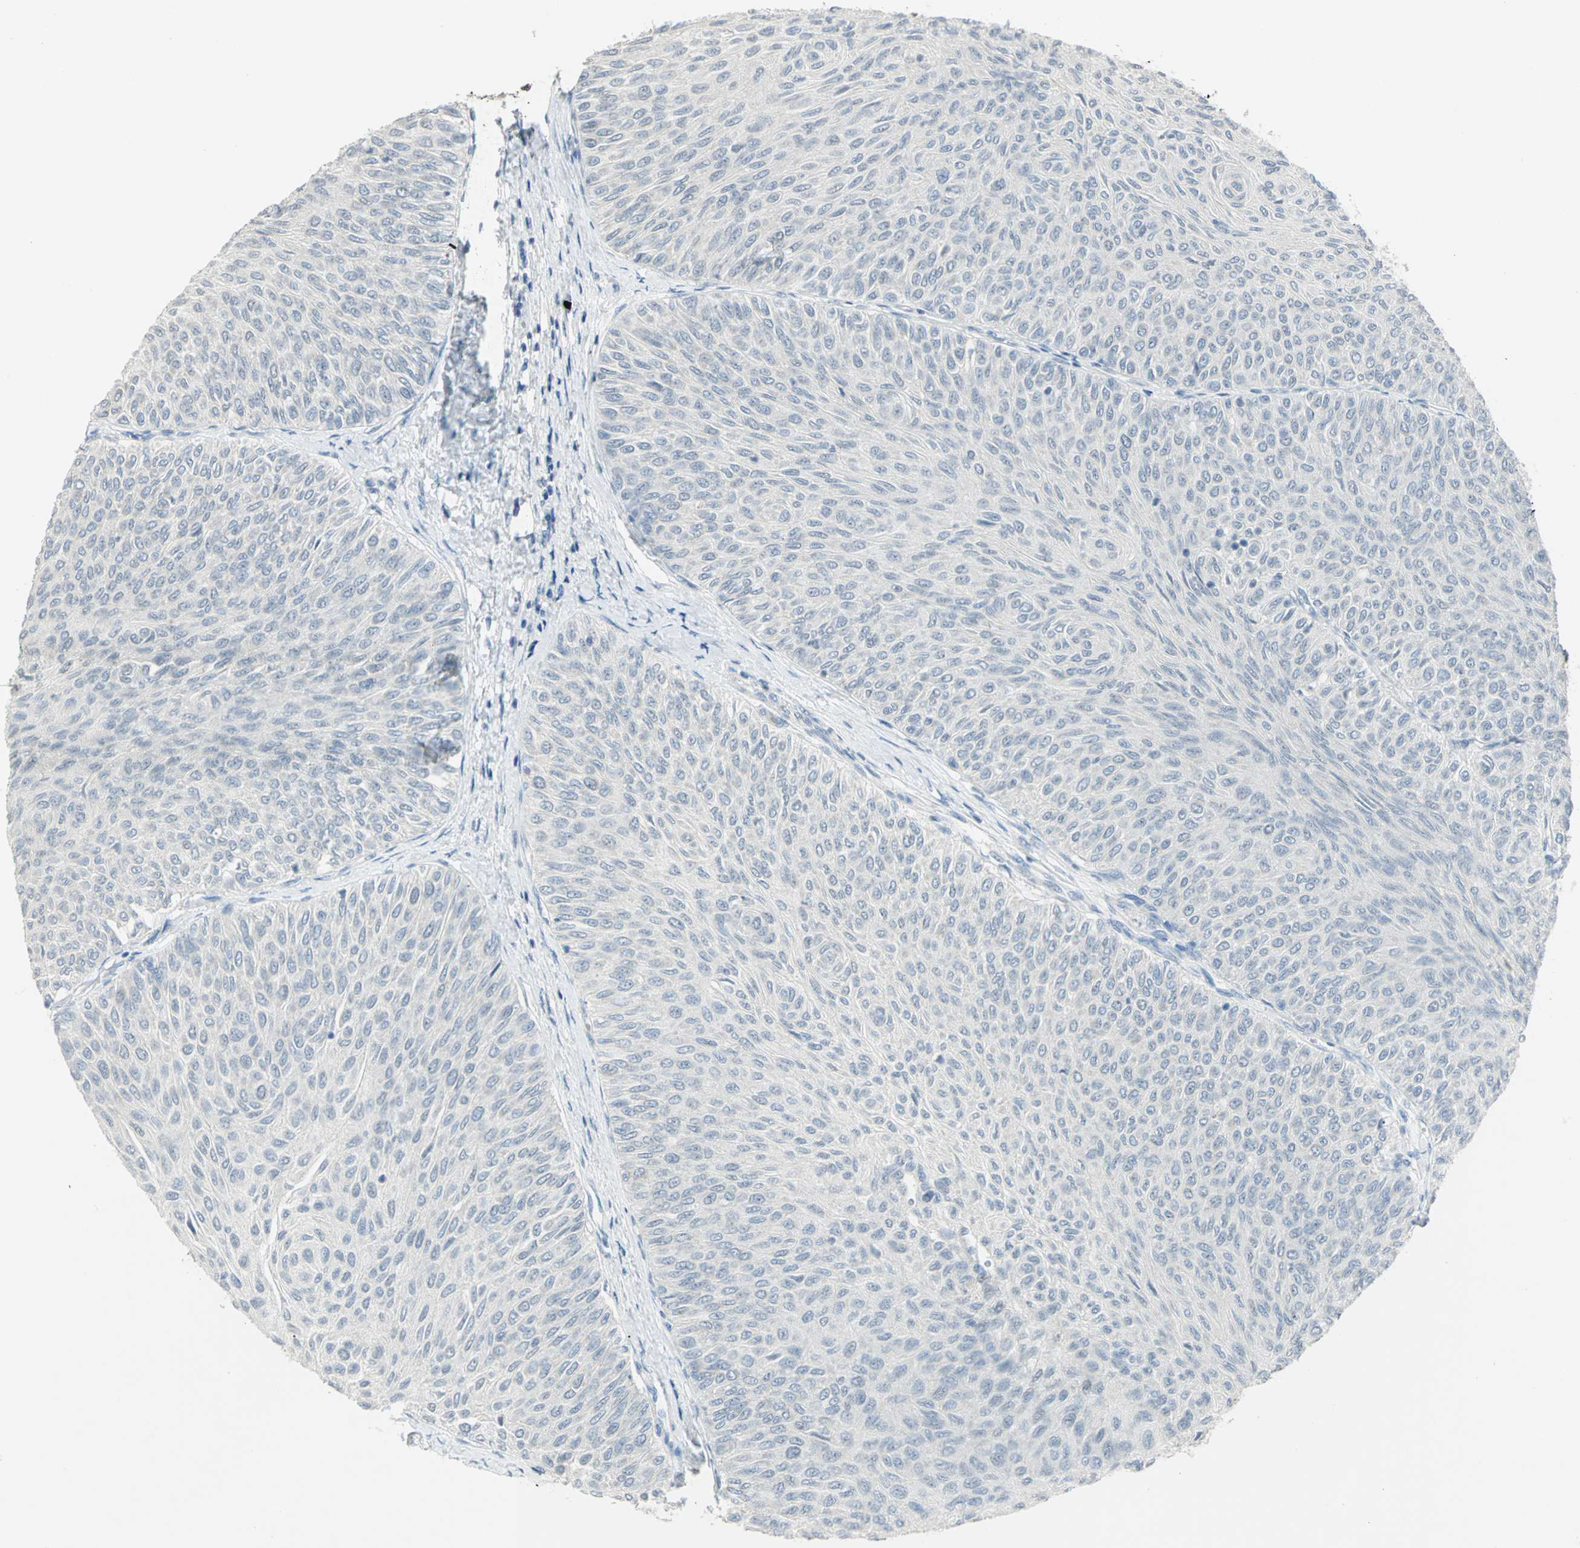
{"staining": {"intensity": "negative", "quantity": "none", "location": "none"}, "tissue": "urothelial cancer", "cell_type": "Tumor cells", "image_type": "cancer", "snomed": [{"axis": "morphology", "description": "Urothelial carcinoma, Low grade"}, {"axis": "topography", "description": "Urinary bladder"}], "caption": "DAB (3,3'-diaminobenzidine) immunohistochemical staining of low-grade urothelial carcinoma exhibits no significant expression in tumor cells. (DAB (3,3'-diaminobenzidine) IHC with hematoxylin counter stain).", "gene": "BCL6", "patient": {"sex": "male", "age": 78}}